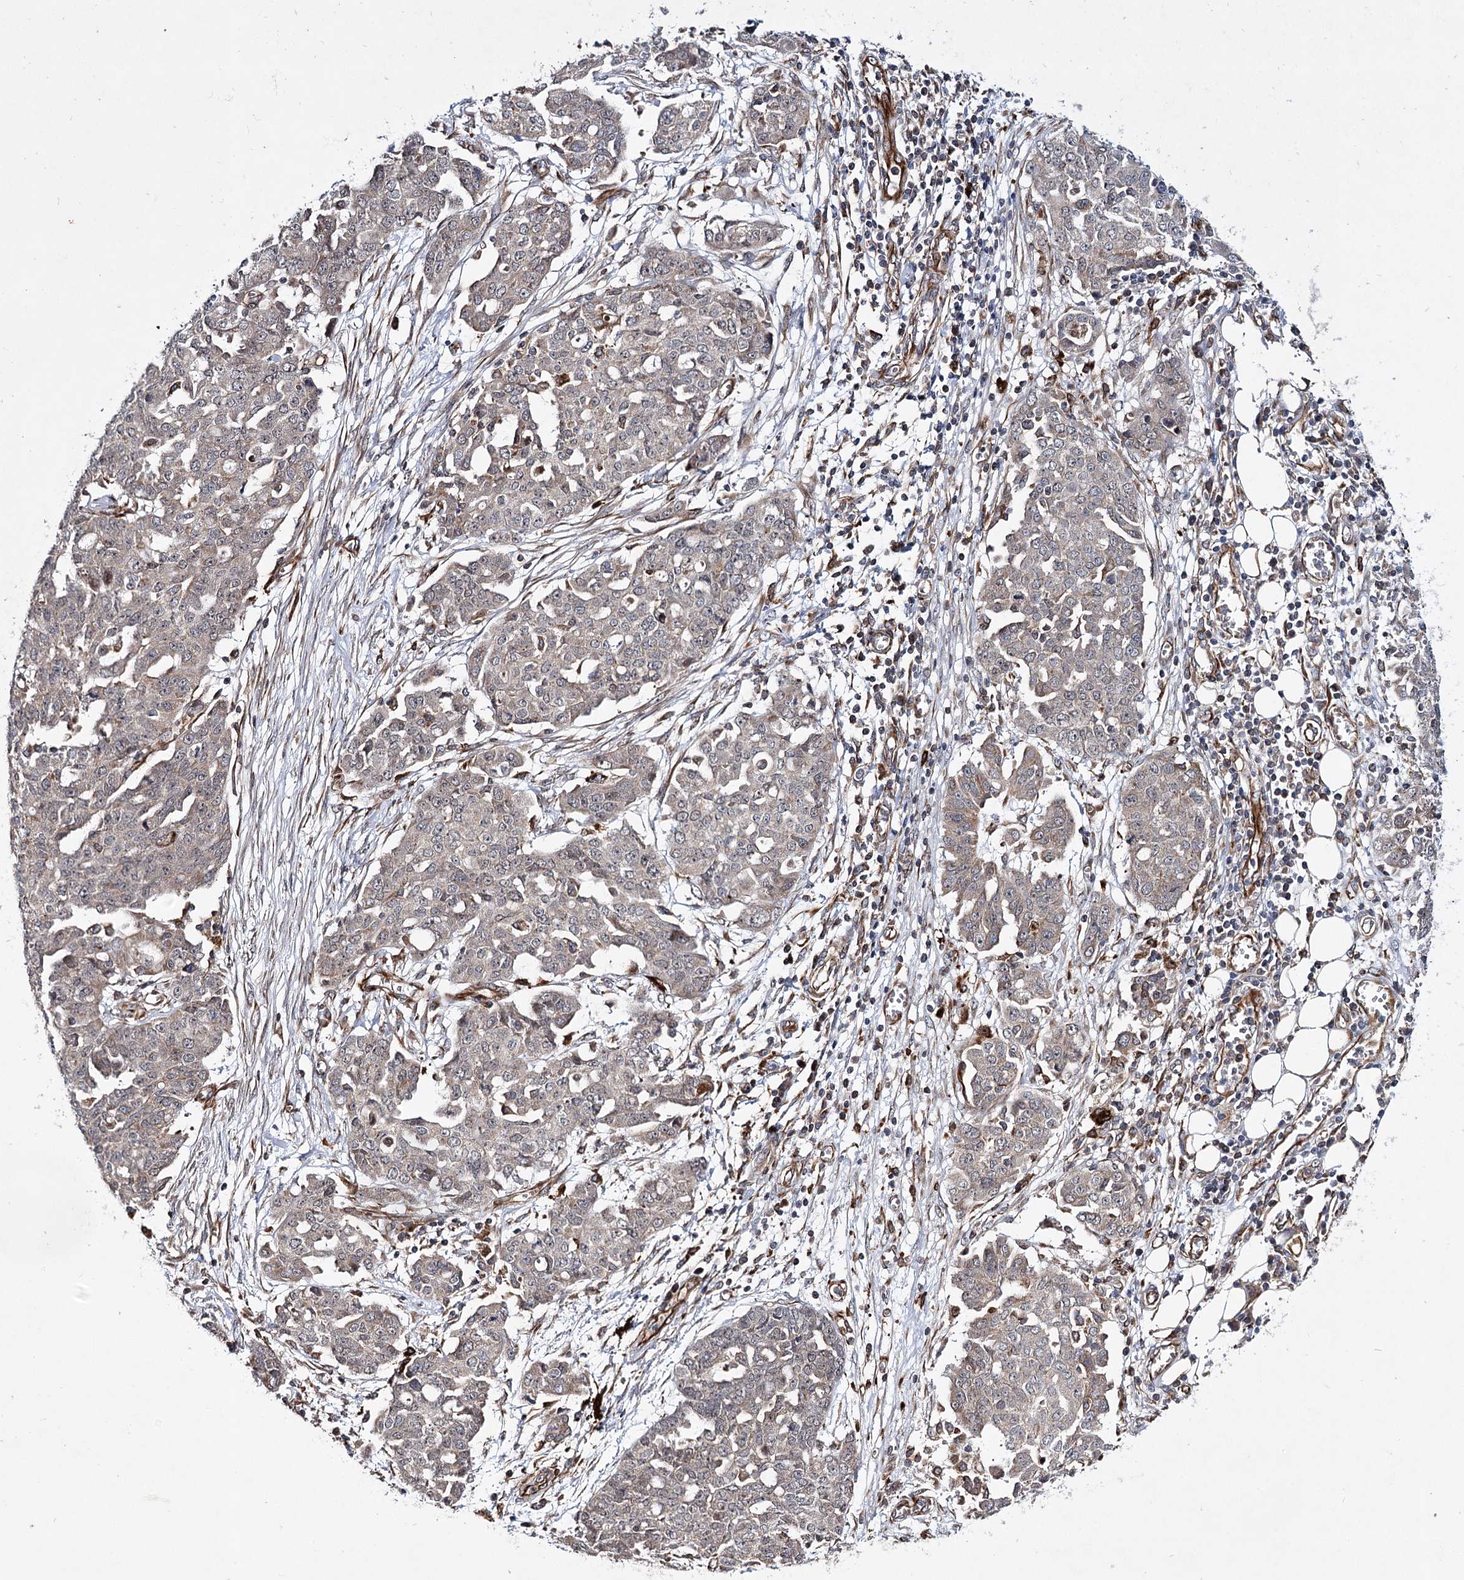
{"staining": {"intensity": "weak", "quantity": "<25%", "location": "cytoplasmic/membranous"}, "tissue": "ovarian cancer", "cell_type": "Tumor cells", "image_type": "cancer", "snomed": [{"axis": "morphology", "description": "Cystadenocarcinoma, serous, NOS"}, {"axis": "topography", "description": "Soft tissue"}, {"axis": "topography", "description": "Ovary"}], "caption": "Immunohistochemical staining of ovarian cancer (serous cystadenocarcinoma) demonstrates no significant positivity in tumor cells. The staining is performed using DAB brown chromogen with nuclei counter-stained in using hematoxylin.", "gene": "DPEP2", "patient": {"sex": "female", "age": 57}}